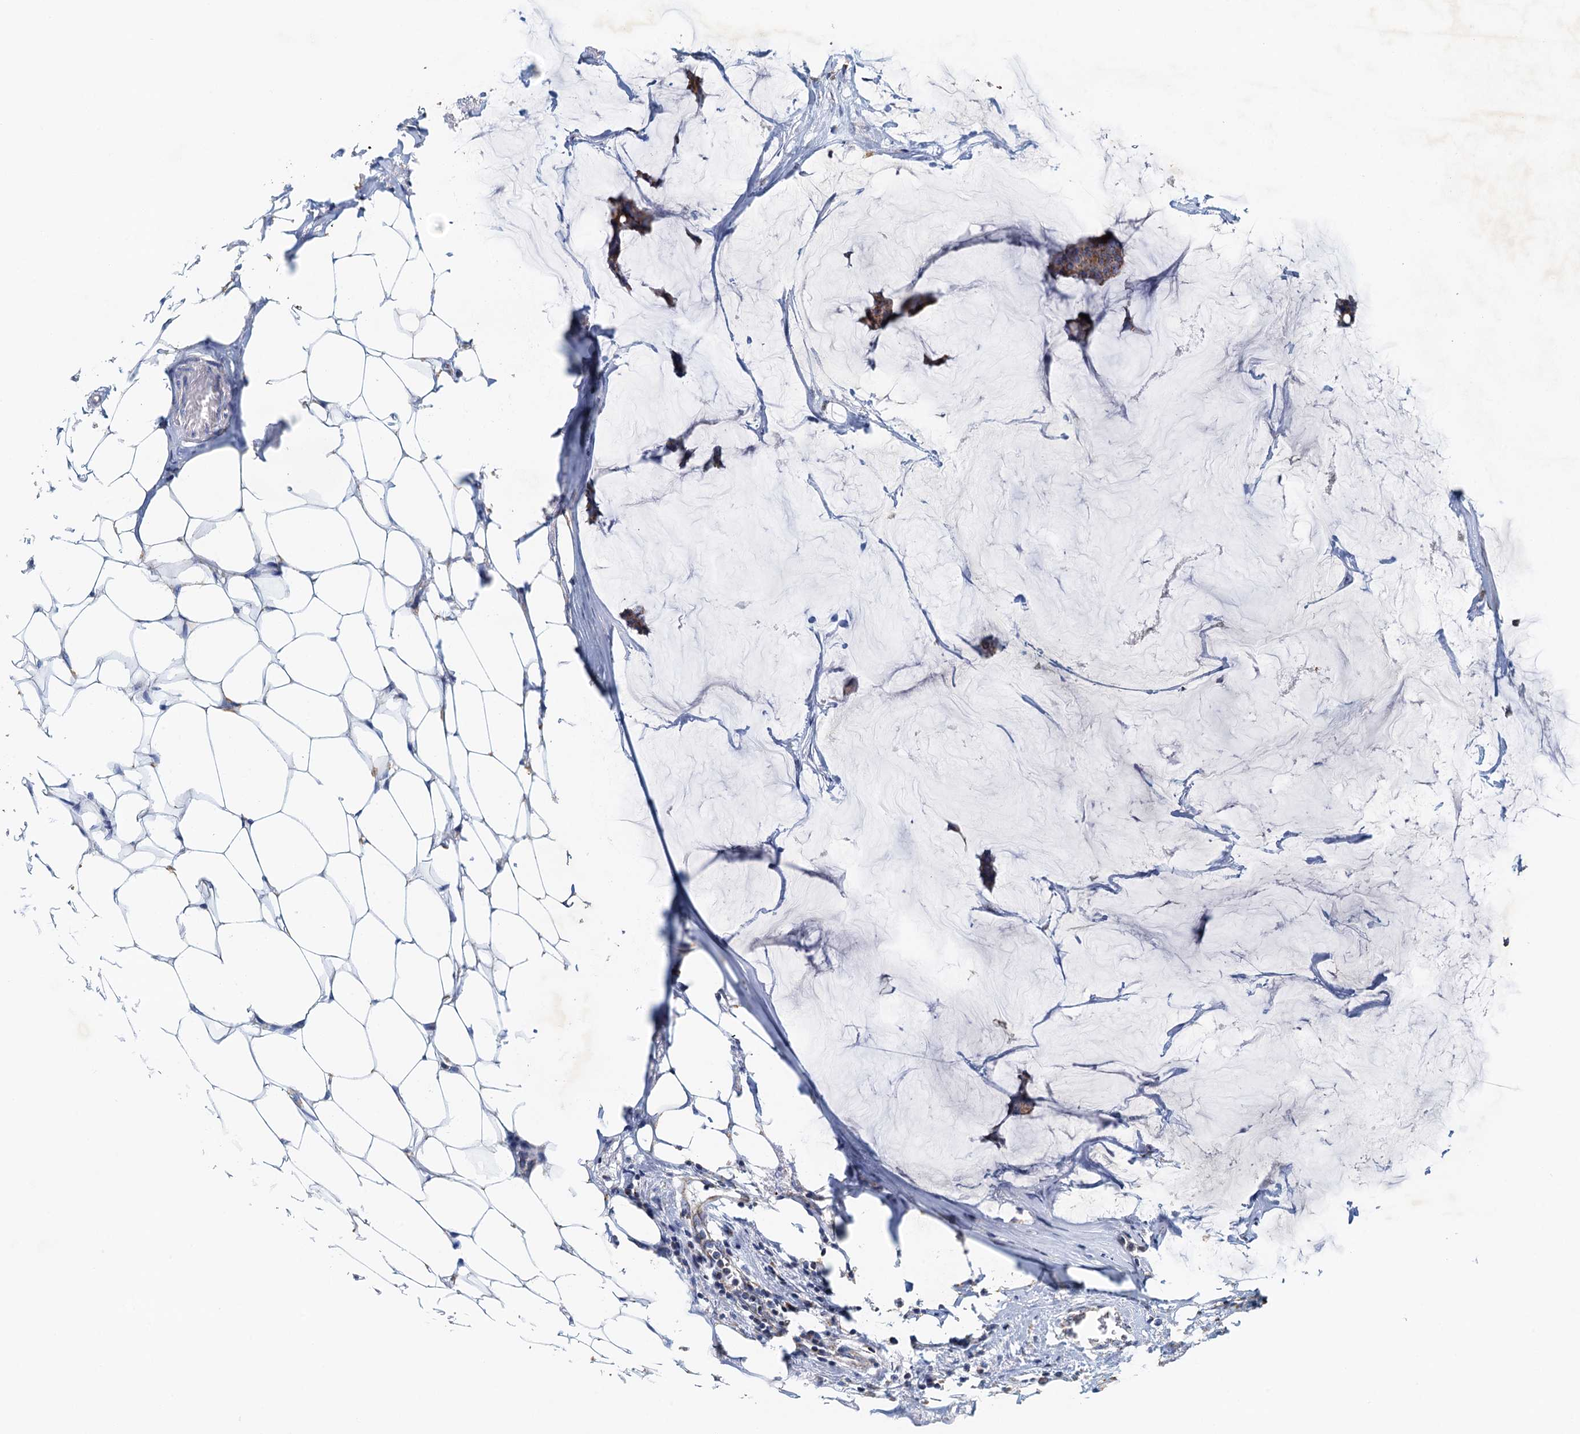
{"staining": {"intensity": "moderate", "quantity": ">75%", "location": "cytoplasmic/membranous"}, "tissue": "breast cancer", "cell_type": "Tumor cells", "image_type": "cancer", "snomed": [{"axis": "morphology", "description": "Duct carcinoma"}, {"axis": "topography", "description": "Breast"}], "caption": "Approximately >75% of tumor cells in breast cancer exhibit moderate cytoplasmic/membranous protein expression as visualized by brown immunohistochemical staining.", "gene": "POC1A", "patient": {"sex": "female", "age": 93}}